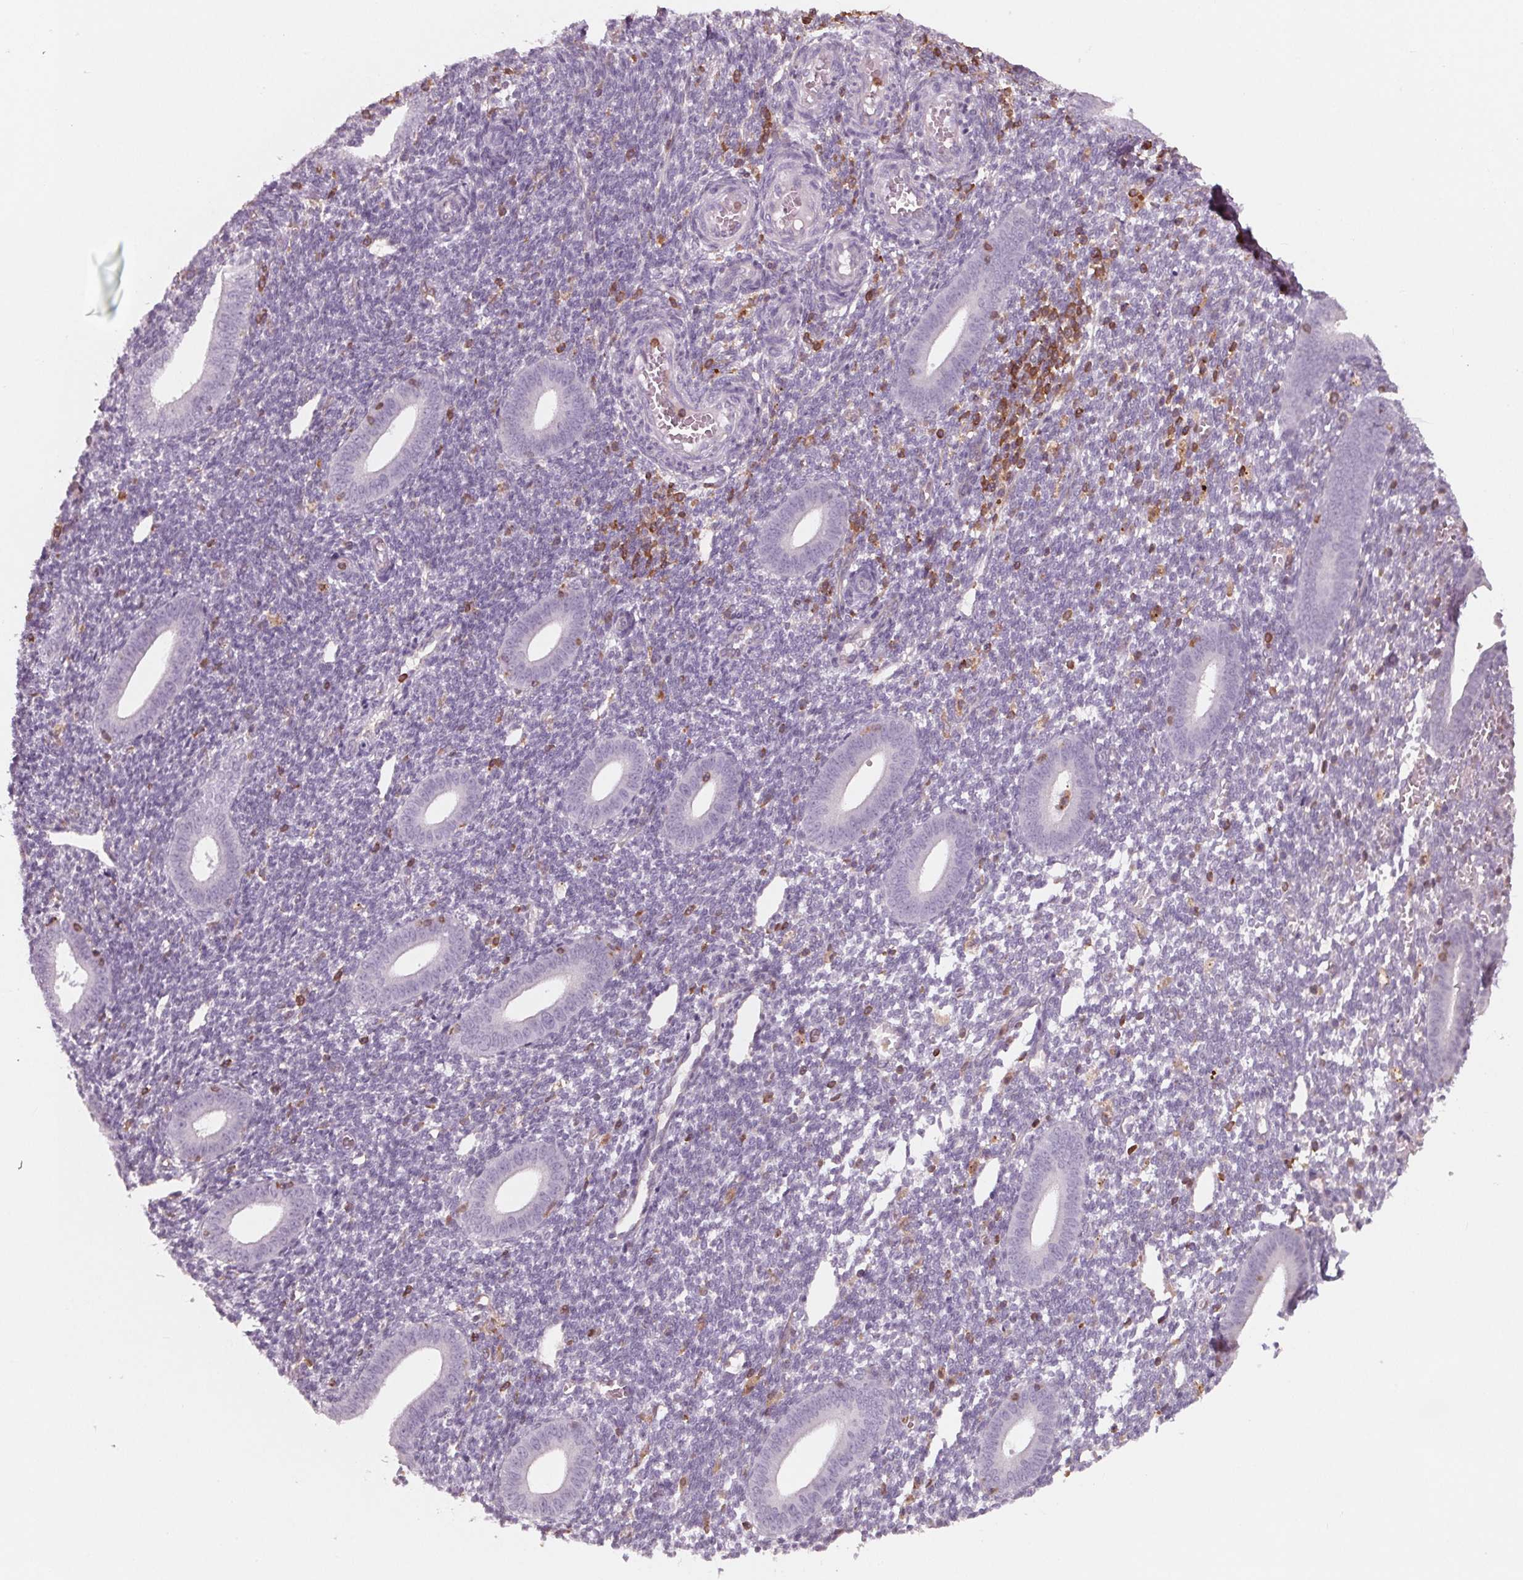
{"staining": {"intensity": "negative", "quantity": "none", "location": "none"}, "tissue": "endometrium", "cell_type": "Cells in endometrial stroma", "image_type": "normal", "snomed": [{"axis": "morphology", "description": "Normal tissue, NOS"}, {"axis": "topography", "description": "Endometrium"}], "caption": "There is no significant expression in cells in endometrial stroma of endometrium. Brightfield microscopy of immunohistochemistry (IHC) stained with DAB (3,3'-diaminobenzidine) (brown) and hematoxylin (blue), captured at high magnification.", "gene": "ARHGAP25", "patient": {"sex": "female", "age": 25}}